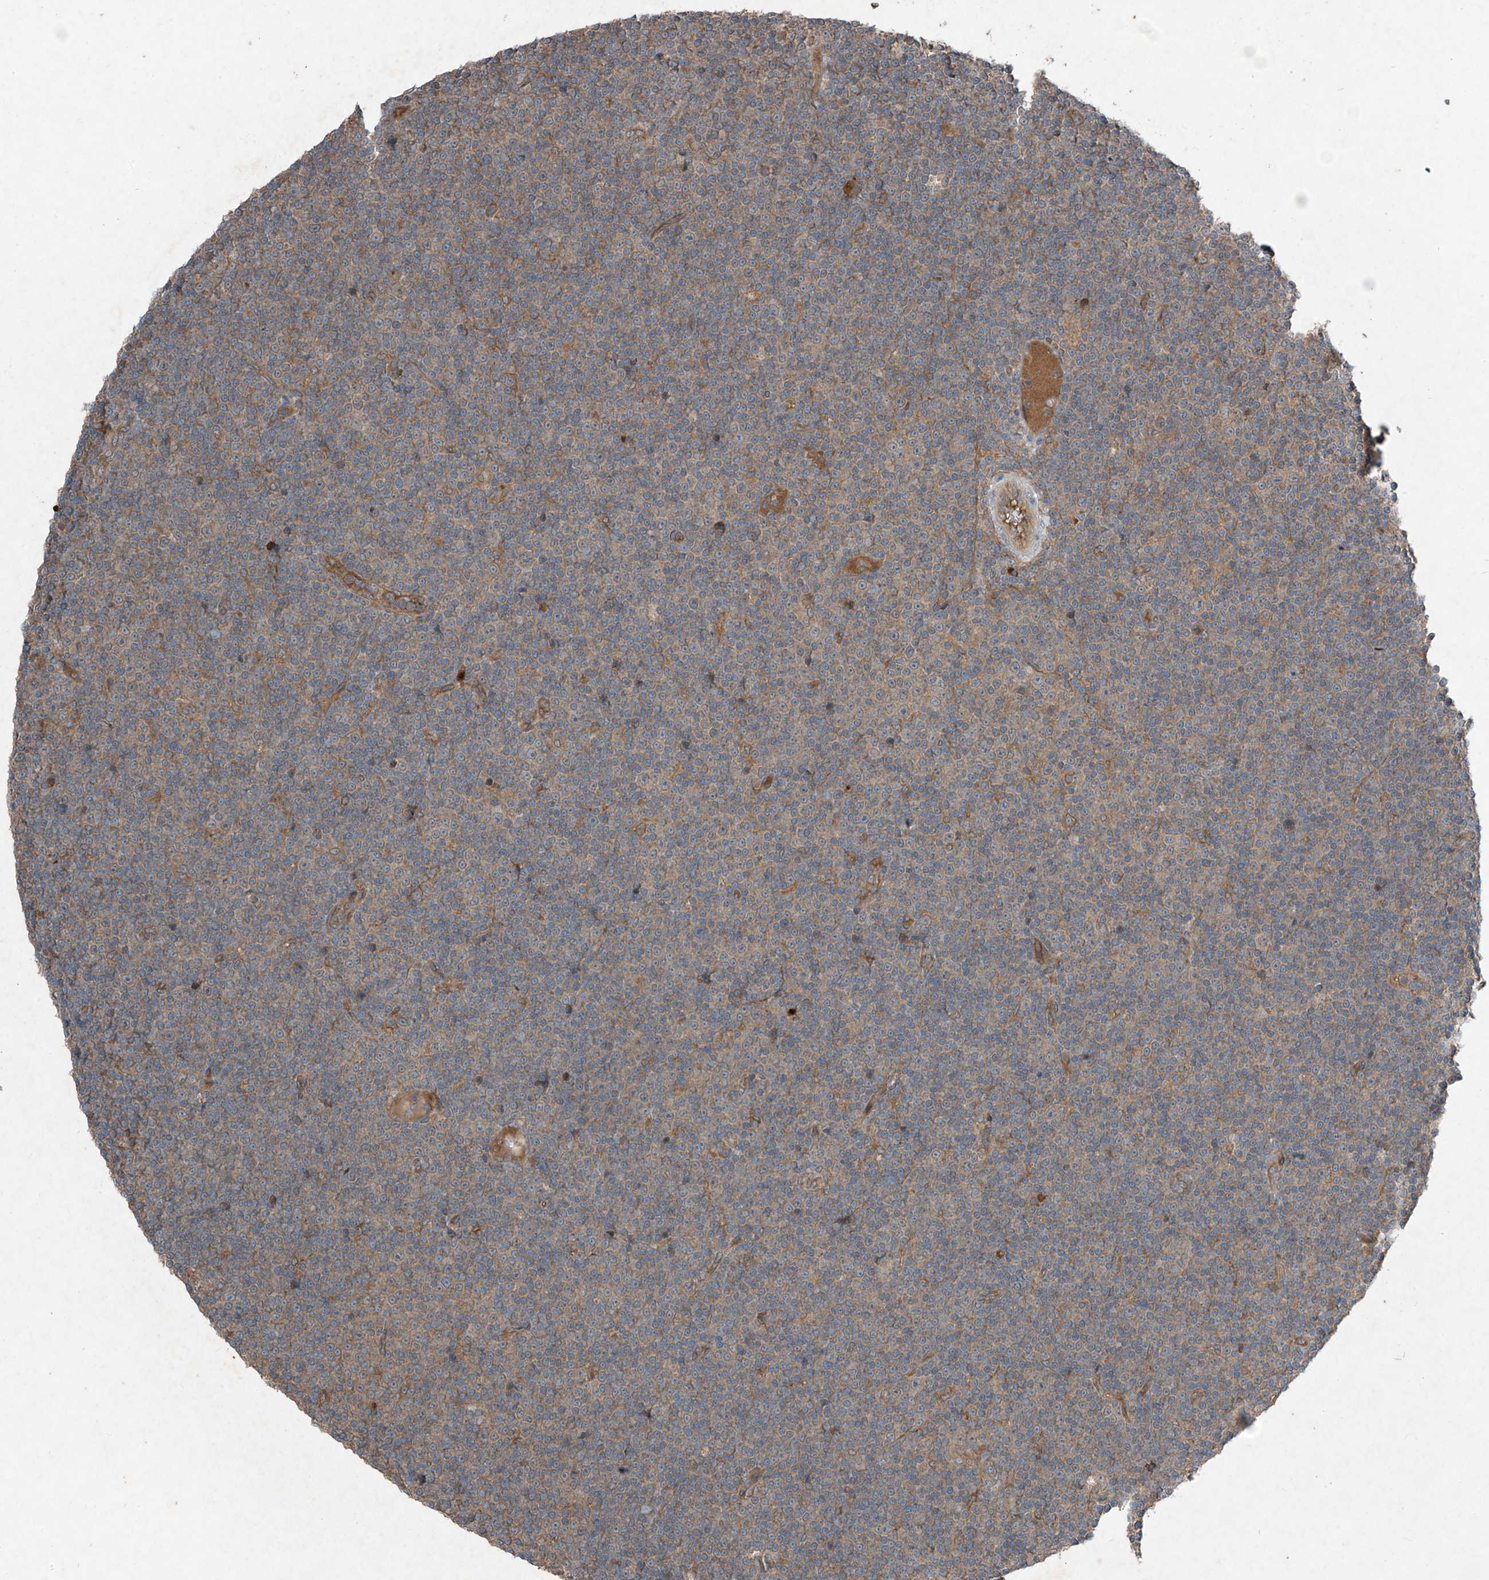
{"staining": {"intensity": "weak", "quantity": ">75%", "location": "cytoplasmic/membranous"}, "tissue": "lymphoma", "cell_type": "Tumor cells", "image_type": "cancer", "snomed": [{"axis": "morphology", "description": "Malignant lymphoma, non-Hodgkin's type, Low grade"}, {"axis": "topography", "description": "Lymph node"}], "caption": "Malignant lymphoma, non-Hodgkin's type (low-grade) stained with a brown dye reveals weak cytoplasmic/membranous positive expression in about >75% of tumor cells.", "gene": "FOXRED2", "patient": {"sex": "female", "age": 67}}